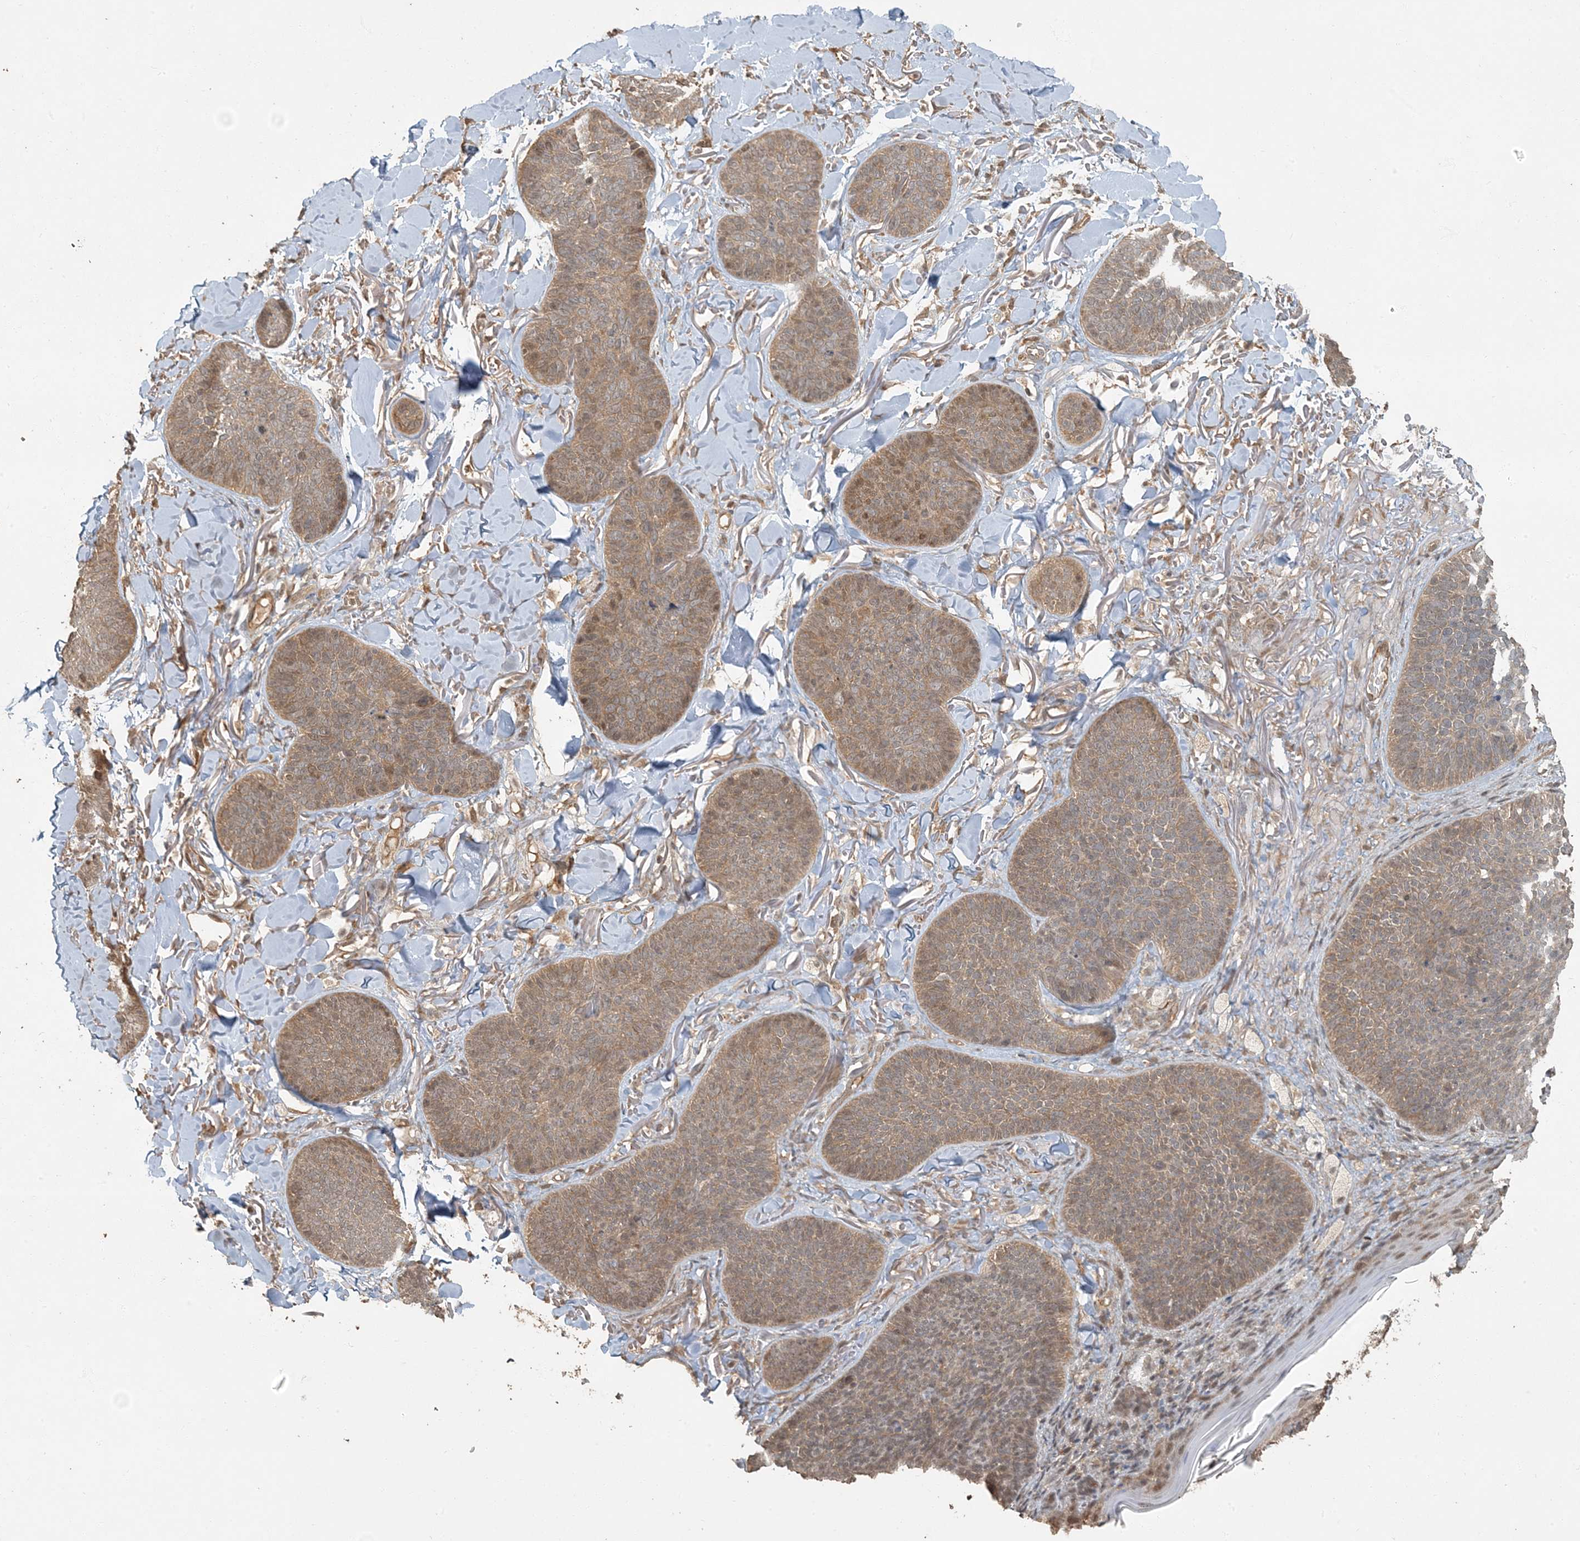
{"staining": {"intensity": "moderate", "quantity": ">75%", "location": "cytoplasmic/membranous"}, "tissue": "skin cancer", "cell_type": "Tumor cells", "image_type": "cancer", "snomed": [{"axis": "morphology", "description": "Basal cell carcinoma"}, {"axis": "topography", "description": "Skin"}], "caption": "This is a histology image of immunohistochemistry (IHC) staining of skin basal cell carcinoma, which shows moderate expression in the cytoplasmic/membranous of tumor cells.", "gene": "AK9", "patient": {"sex": "male", "age": 85}}